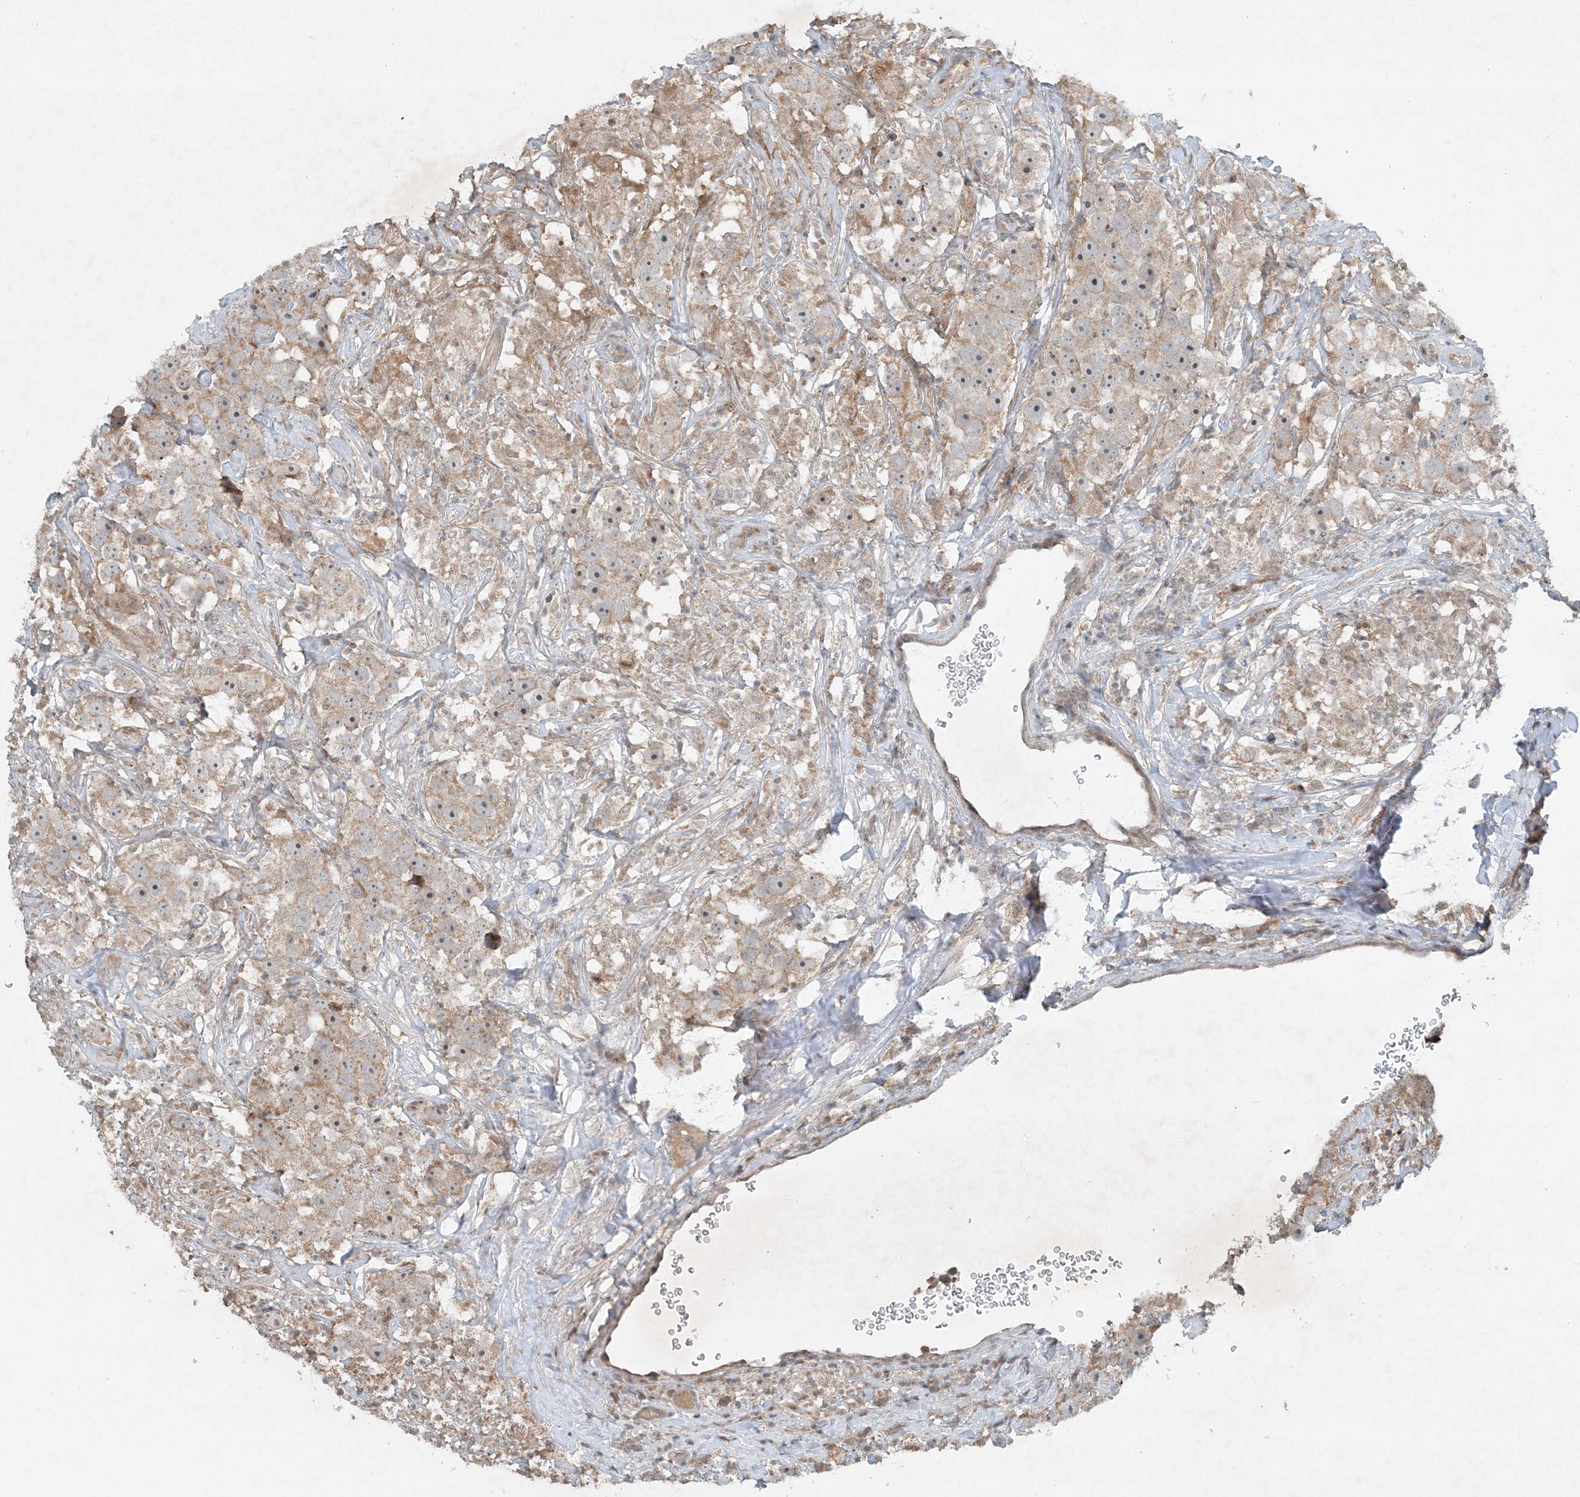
{"staining": {"intensity": "weak", "quantity": ">75%", "location": "cytoplasmic/membranous"}, "tissue": "testis cancer", "cell_type": "Tumor cells", "image_type": "cancer", "snomed": [{"axis": "morphology", "description": "Seminoma, NOS"}, {"axis": "topography", "description": "Testis"}], "caption": "A brown stain labels weak cytoplasmic/membranous positivity of a protein in seminoma (testis) tumor cells.", "gene": "MITD1", "patient": {"sex": "male", "age": 49}}